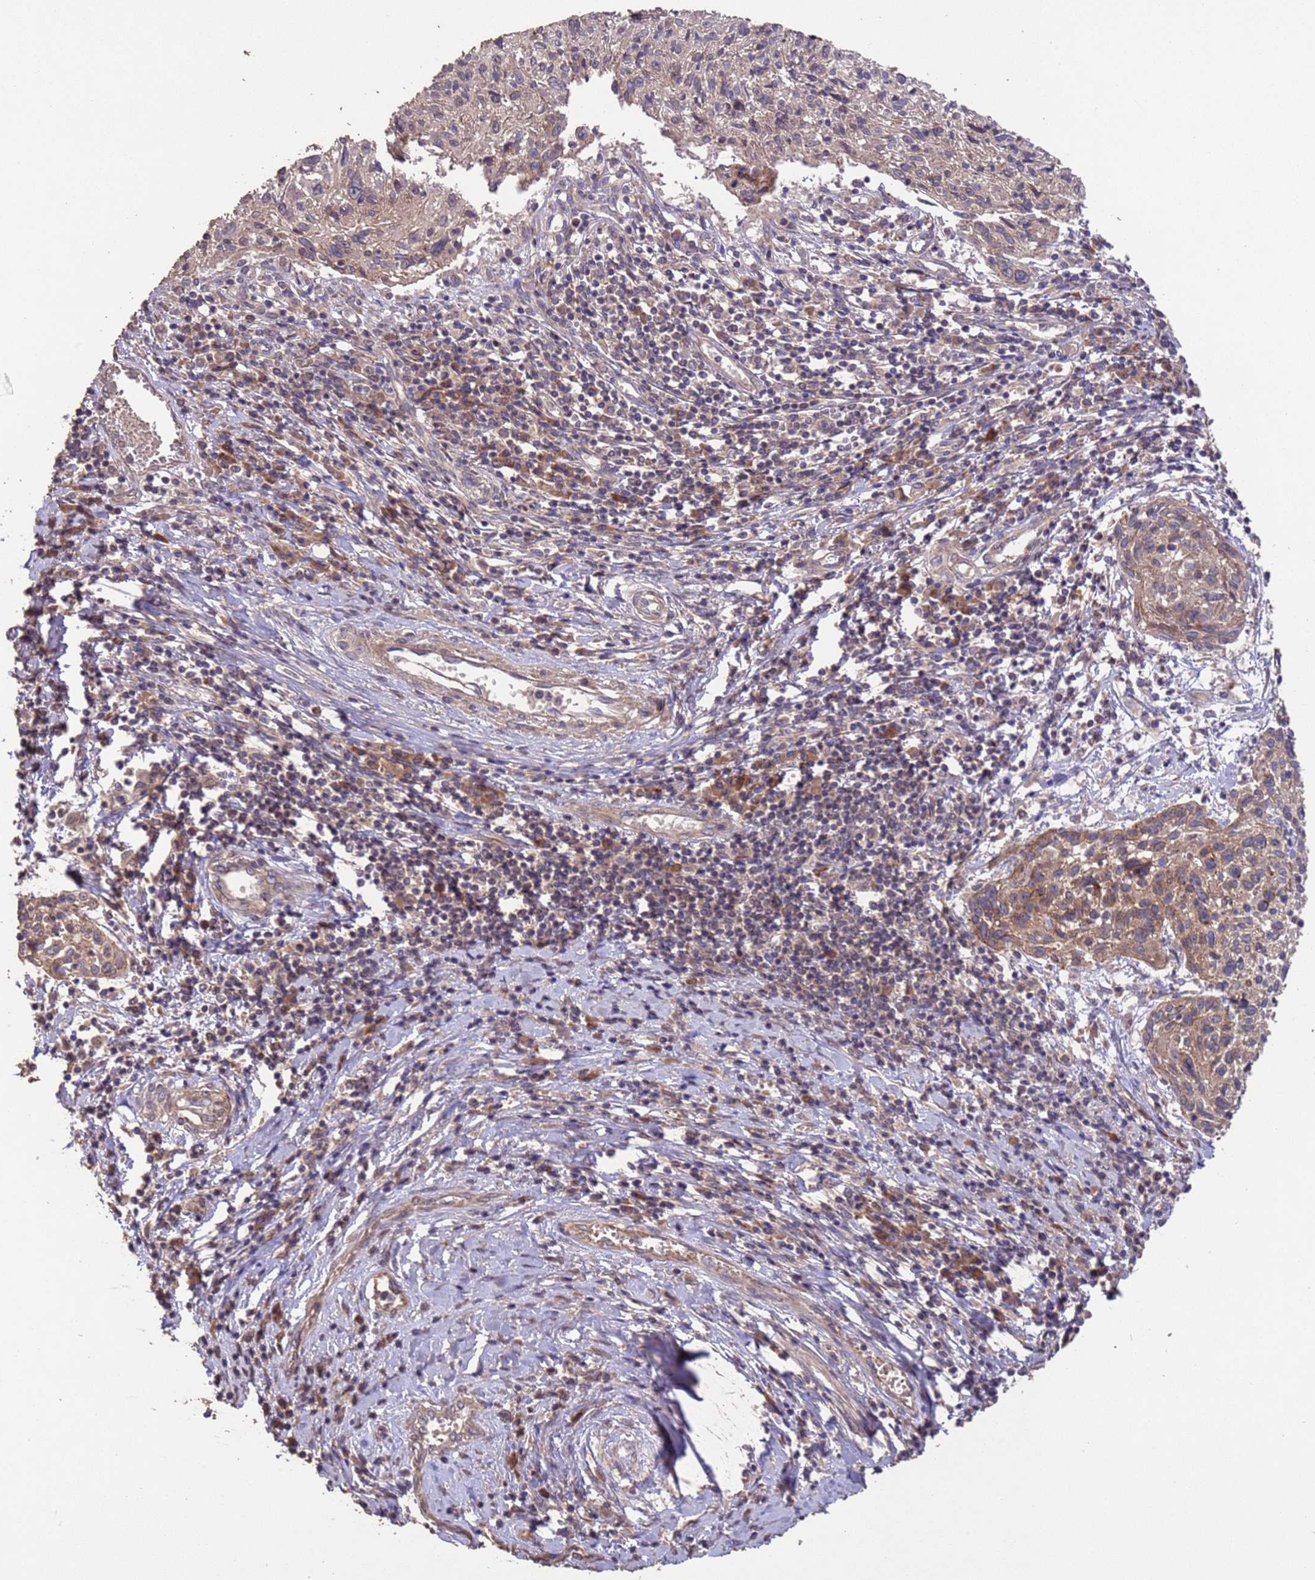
{"staining": {"intensity": "weak", "quantity": "<25%", "location": "cytoplasmic/membranous"}, "tissue": "cervical cancer", "cell_type": "Tumor cells", "image_type": "cancer", "snomed": [{"axis": "morphology", "description": "Squamous cell carcinoma, NOS"}, {"axis": "topography", "description": "Cervix"}], "caption": "An IHC image of cervical cancer (squamous cell carcinoma) is shown. There is no staining in tumor cells of cervical cancer (squamous cell carcinoma). The staining was performed using DAB (3,3'-diaminobenzidine) to visualize the protein expression in brown, while the nuclei were stained in blue with hematoxylin (Magnification: 20x).", "gene": "SLC9B2", "patient": {"sex": "female", "age": 51}}